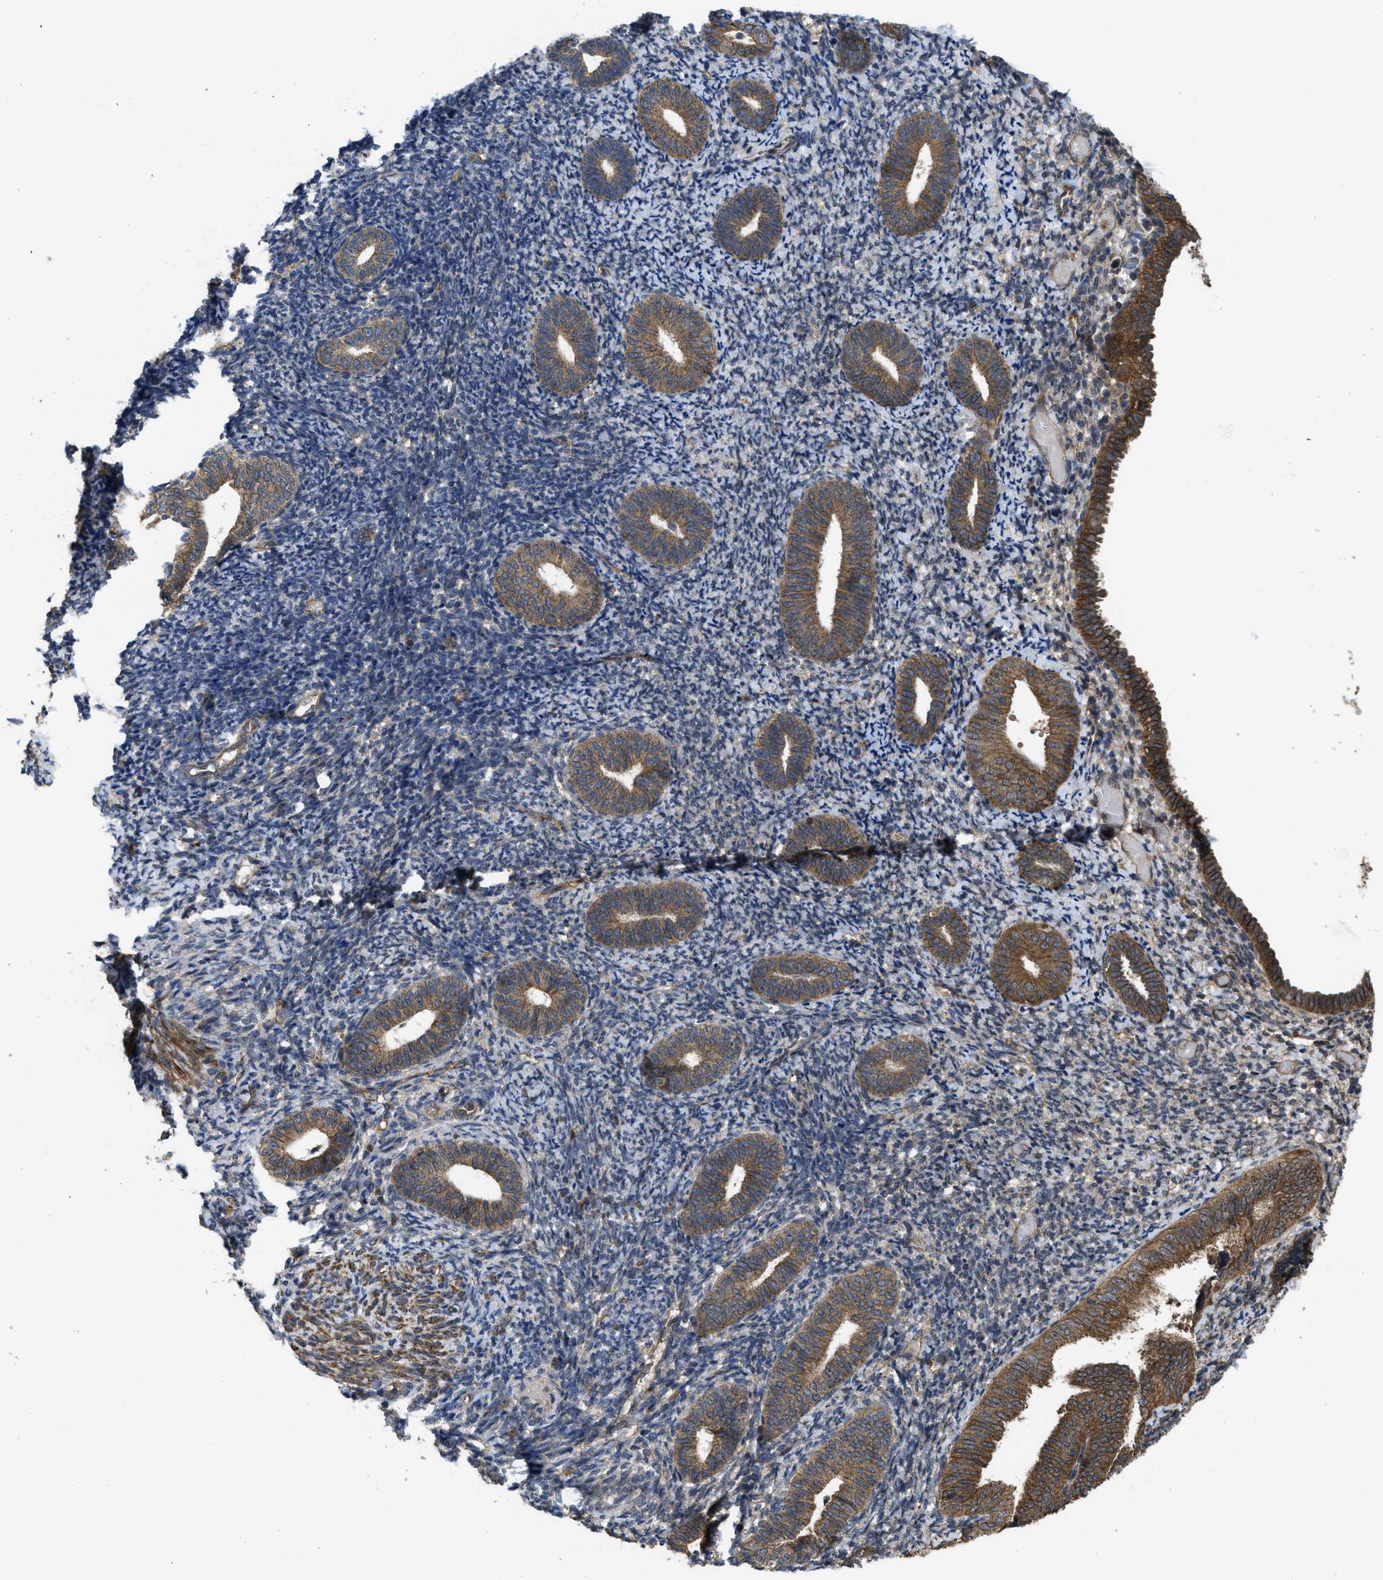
{"staining": {"intensity": "weak", "quantity": "<25%", "location": "cytoplasmic/membranous"}, "tissue": "endometrium", "cell_type": "Cells in endometrial stroma", "image_type": "normal", "snomed": [{"axis": "morphology", "description": "Normal tissue, NOS"}, {"axis": "topography", "description": "Endometrium"}], "caption": "Endometrium stained for a protein using IHC demonstrates no staining cells in endometrial stroma.", "gene": "FZD6", "patient": {"sex": "female", "age": 66}}